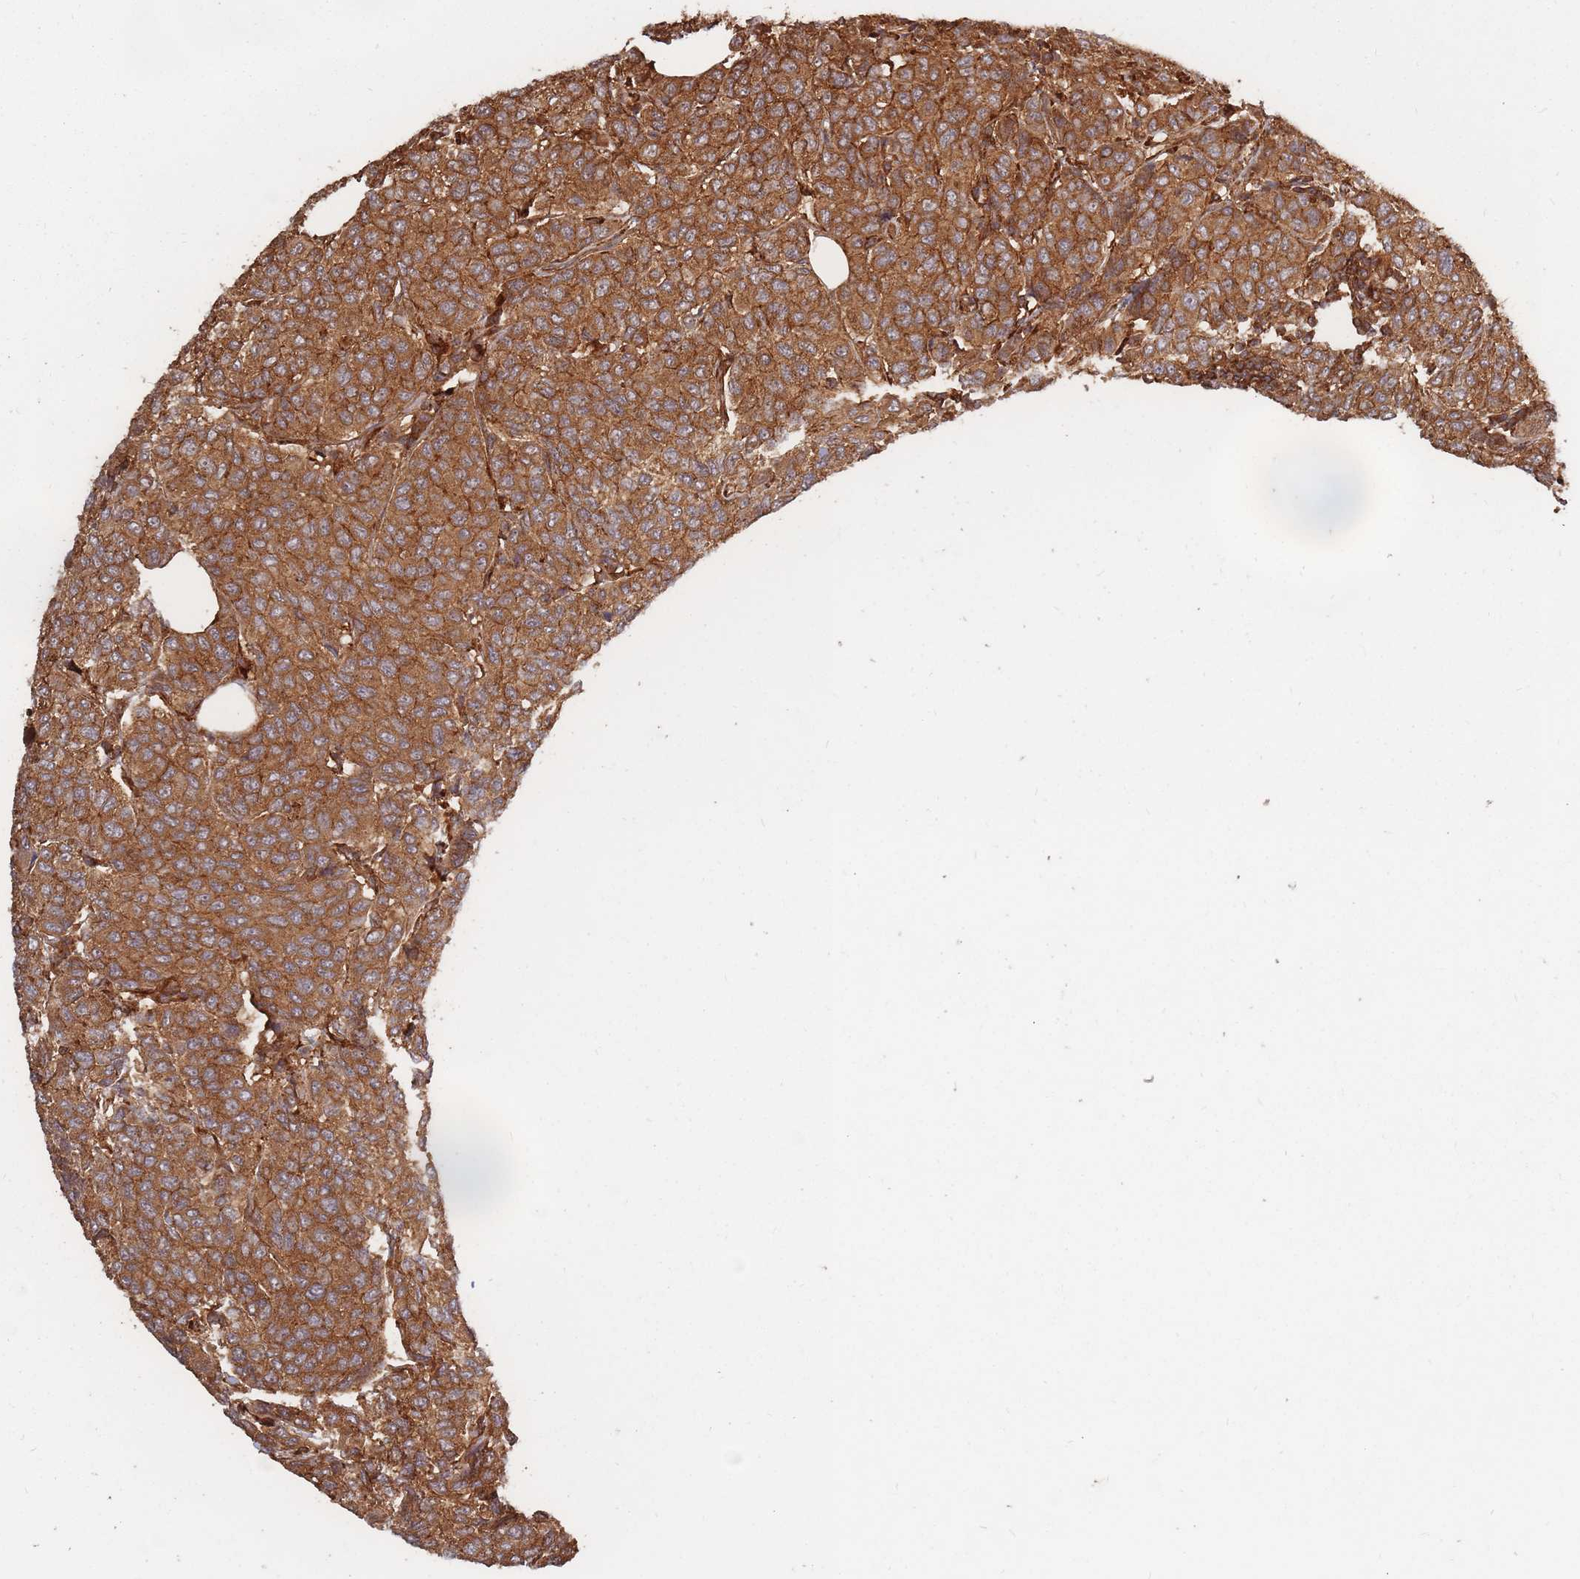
{"staining": {"intensity": "moderate", "quantity": ">75%", "location": "cytoplasmic/membranous"}, "tissue": "breast cancer", "cell_type": "Tumor cells", "image_type": "cancer", "snomed": [{"axis": "morphology", "description": "Duct carcinoma"}, {"axis": "topography", "description": "Breast"}], "caption": "This is an image of immunohistochemistry staining of infiltrating ductal carcinoma (breast), which shows moderate expression in the cytoplasmic/membranous of tumor cells.", "gene": "RASSF2", "patient": {"sex": "female", "age": 55}}